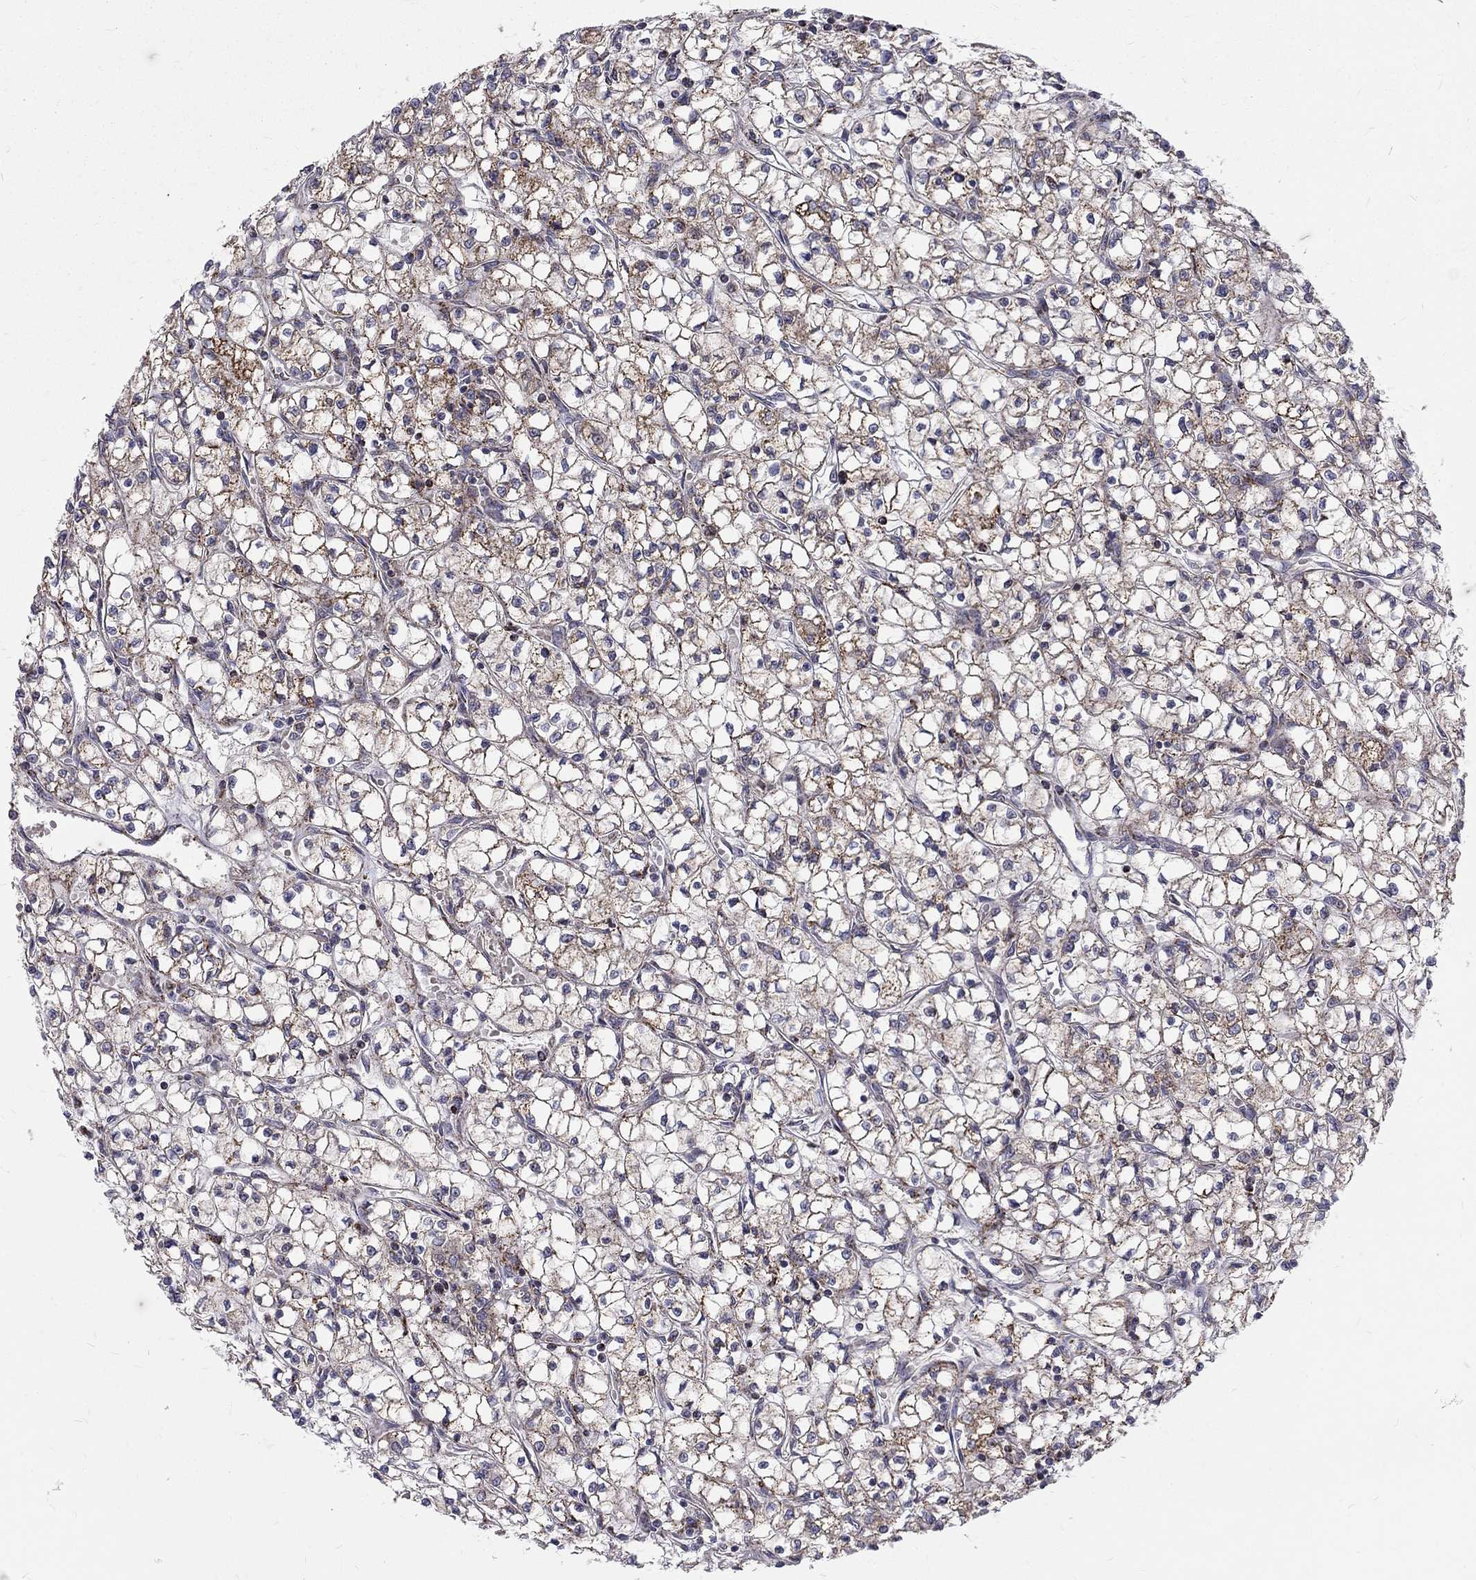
{"staining": {"intensity": "moderate", "quantity": "25%-75%", "location": "cytoplasmic/membranous"}, "tissue": "renal cancer", "cell_type": "Tumor cells", "image_type": "cancer", "snomed": [{"axis": "morphology", "description": "Adenocarcinoma, NOS"}, {"axis": "topography", "description": "Kidney"}], "caption": "IHC photomicrograph of neoplastic tissue: renal cancer stained using immunohistochemistry (IHC) shows medium levels of moderate protein expression localized specifically in the cytoplasmic/membranous of tumor cells, appearing as a cytoplasmic/membranous brown color.", "gene": "ALDH1B1", "patient": {"sex": "female", "age": 64}}